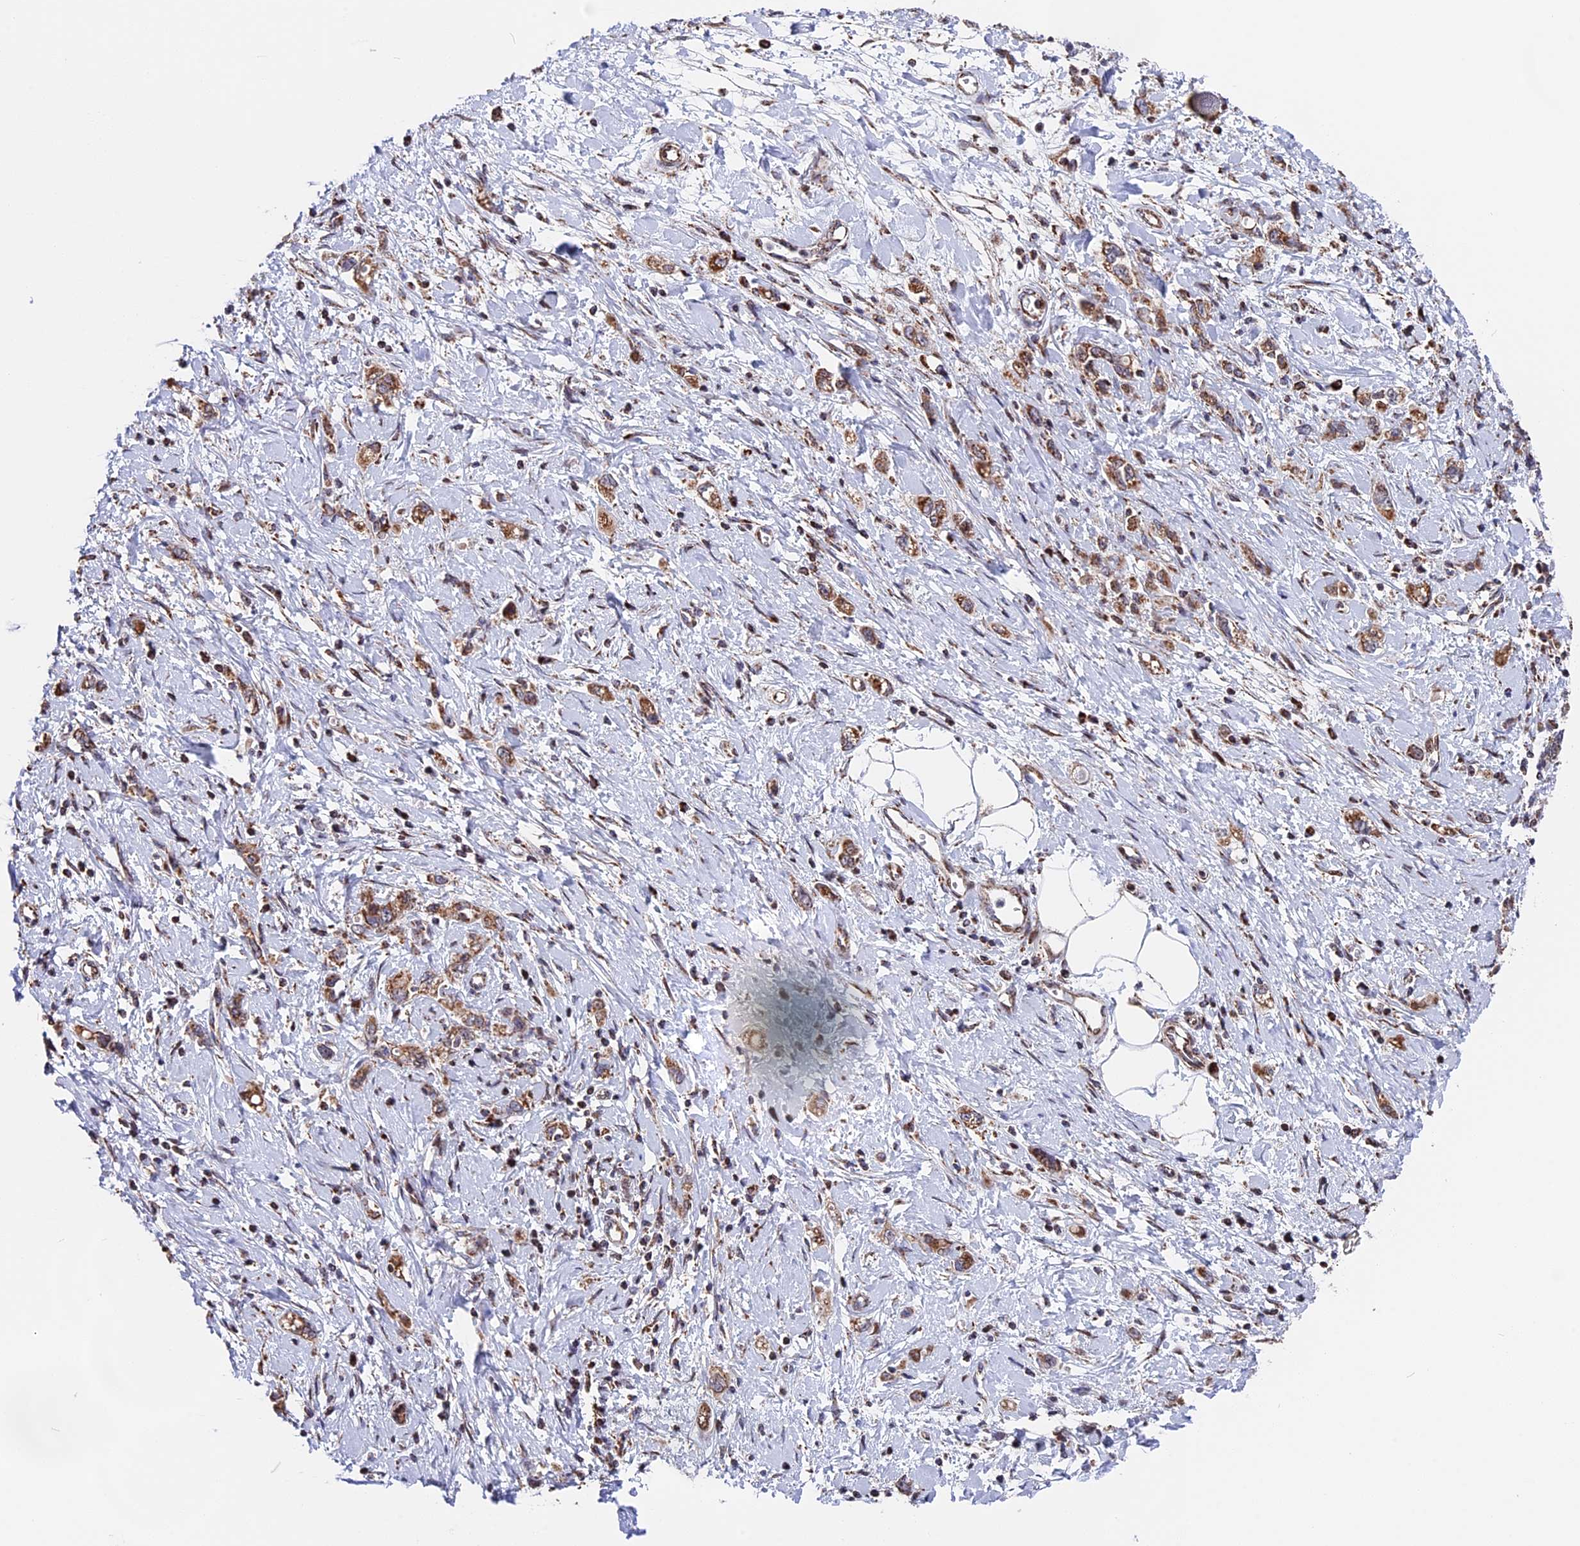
{"staining": {"intensity": "moderate", "quantity": ">75%", "location": "cytoplasmic/membranous"}, "tissue": "stomach cancer", "cell_type": "Tumor cells", "image_type": "cancer", "snomed": [{"axis": "morphology", "description": "Adenocarcinoma, NOS"}, {"axis": "topography", "description": "Stomach"}], "caption": "Protein expression by IHC reveals moderate cytoplasmic/membranous positivity in about >75% of tumor cells in stomach adenocarcinoma.", "gene": "FAM174C", "patient": {"sex": "female", "age": 76}}